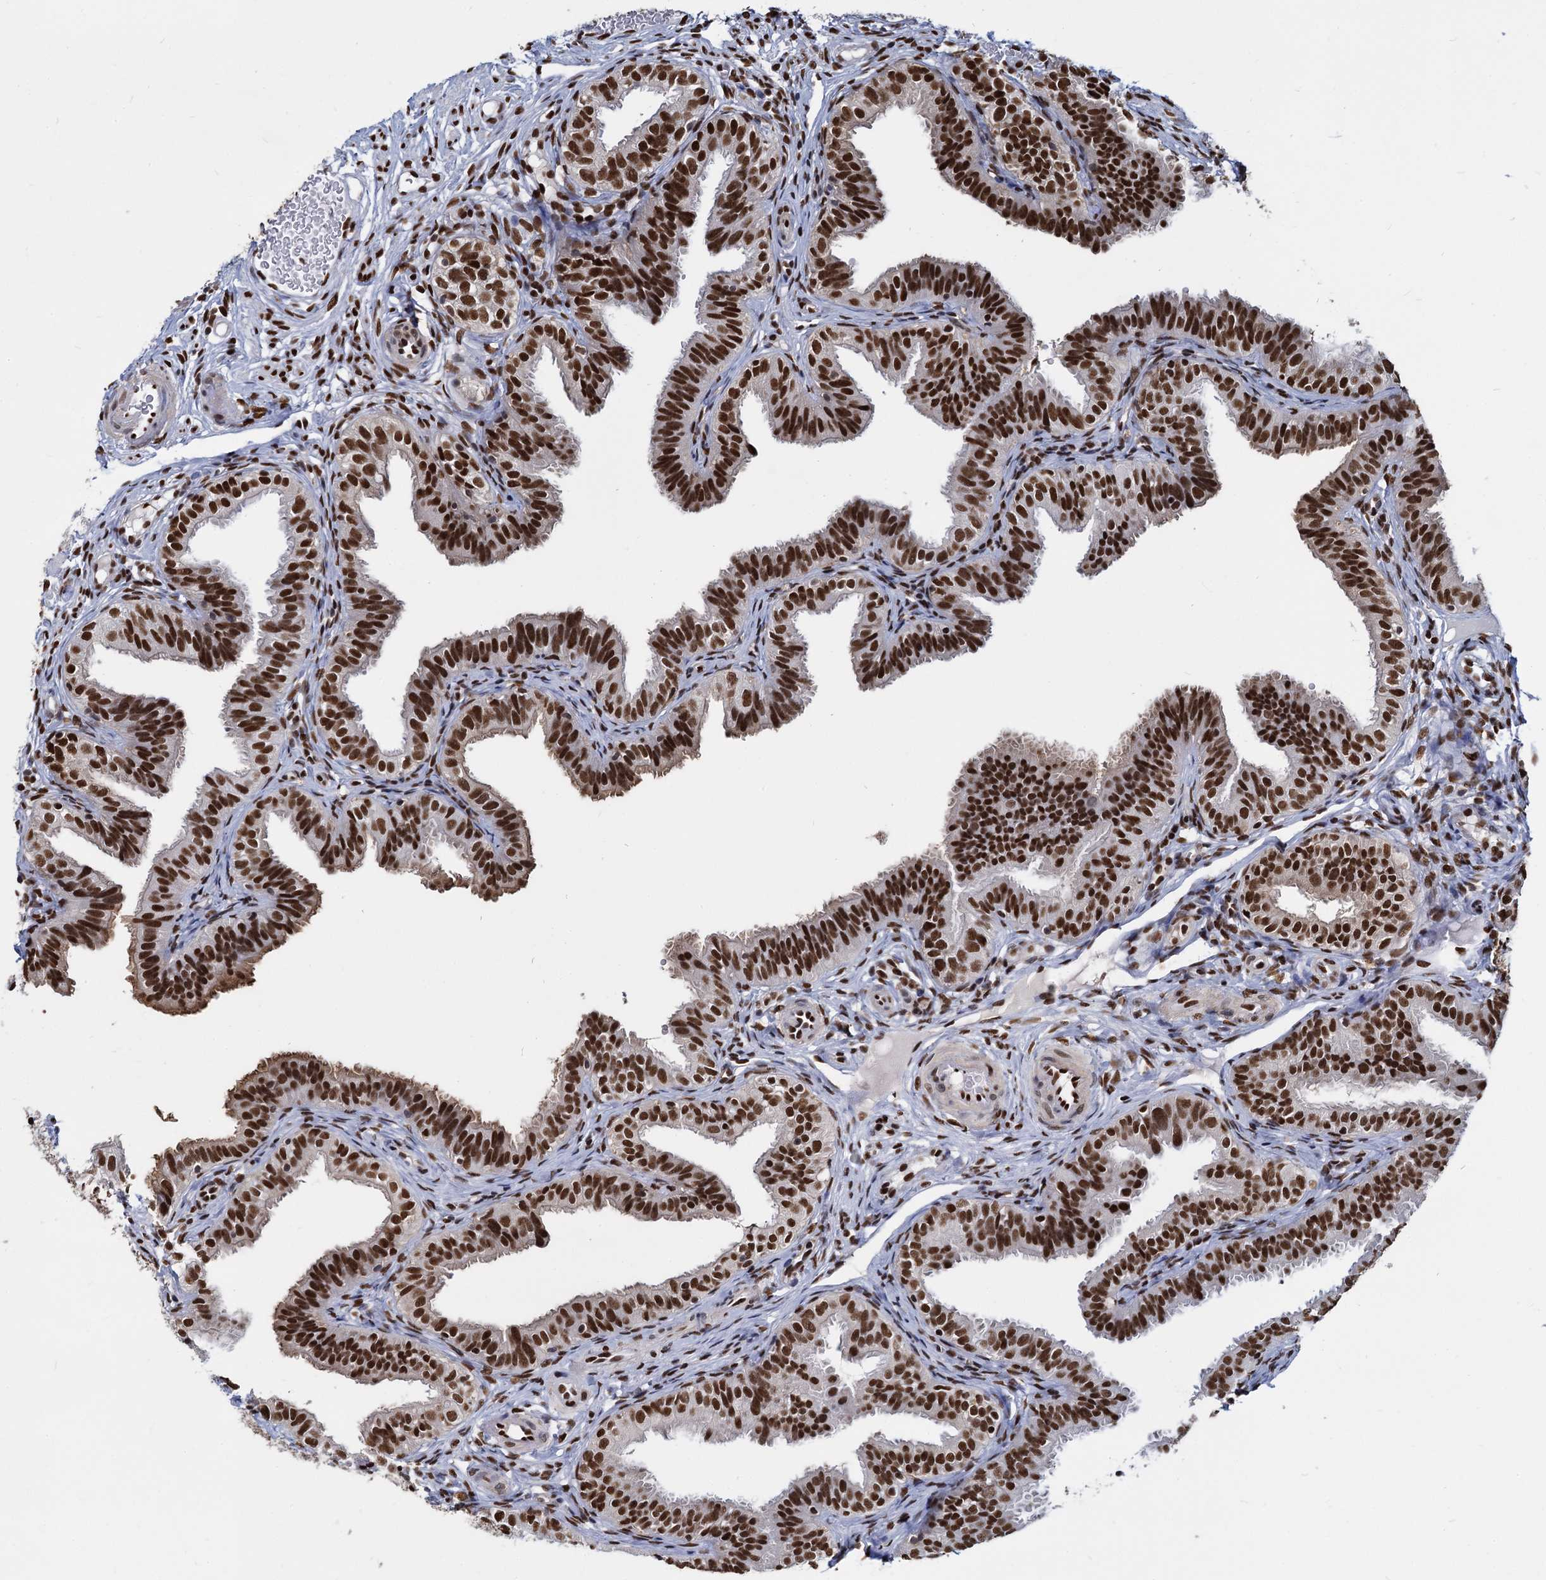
{"staining": {"intensity": "strong", "quantity": ">75%", "location": "nuclear"}, "tissue": "fallopian tube", "cell_type": "Glandular cells", "image_type": "normal", "snomed": [{"axis": "morphology", "description": "Normal tissue, NOS"}, {"axis": "topography", "description": "Fallopian tube"}], "caption": "High-magnification brightfield microscopy of benign fallopian tube stained with DAB (brown) and counterstained with hematoxylin (blue). glandular cells exhibit strong nuclear expression is present in about>75% of cells.", "gene": "DCPS", "patient": {"sex": "female", "age": 35}}